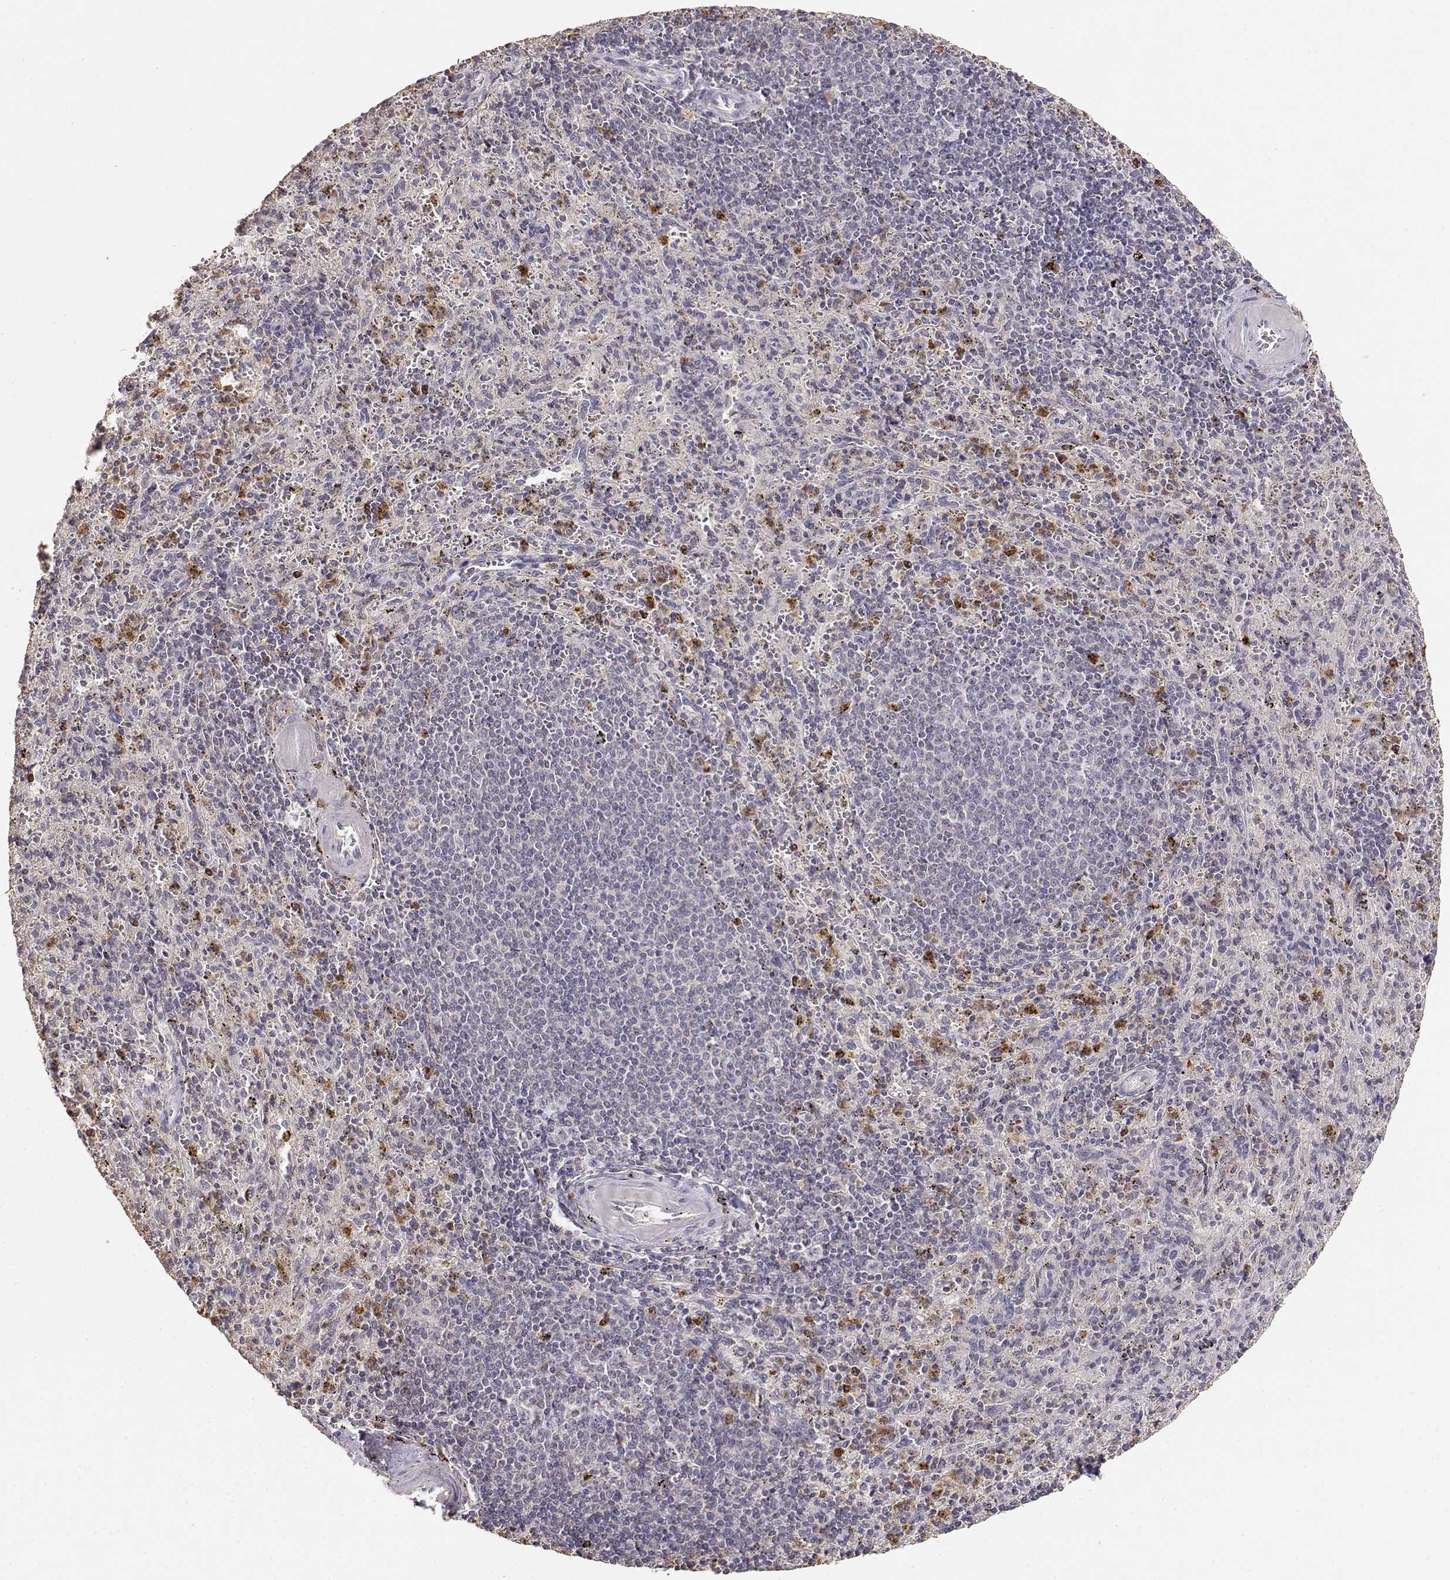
{"staining": {"intensity": "strong", "quantity": "<25%", "location": "cytoplasmic/membranous"}, "tissue": "spleen", "cell_type": "Cells in red pulp", "image_type": "normal", "snomed": [{"axis": "morphology", "description": "Normal tissue, NOS"}, {"axis": "topography", "description": "Spleen"}], "caption": "Immunohistochemistry (IHC) (DAB) staining of benign spleen displays strong cytoplasmic/membranous protein staining in approximately <25% of cells in red pulp. (DAB IHC with brightfield microscopy, high magnification).", "gene": "TNFRSF10C", "patient": {"sex": "male", "age": 57}}